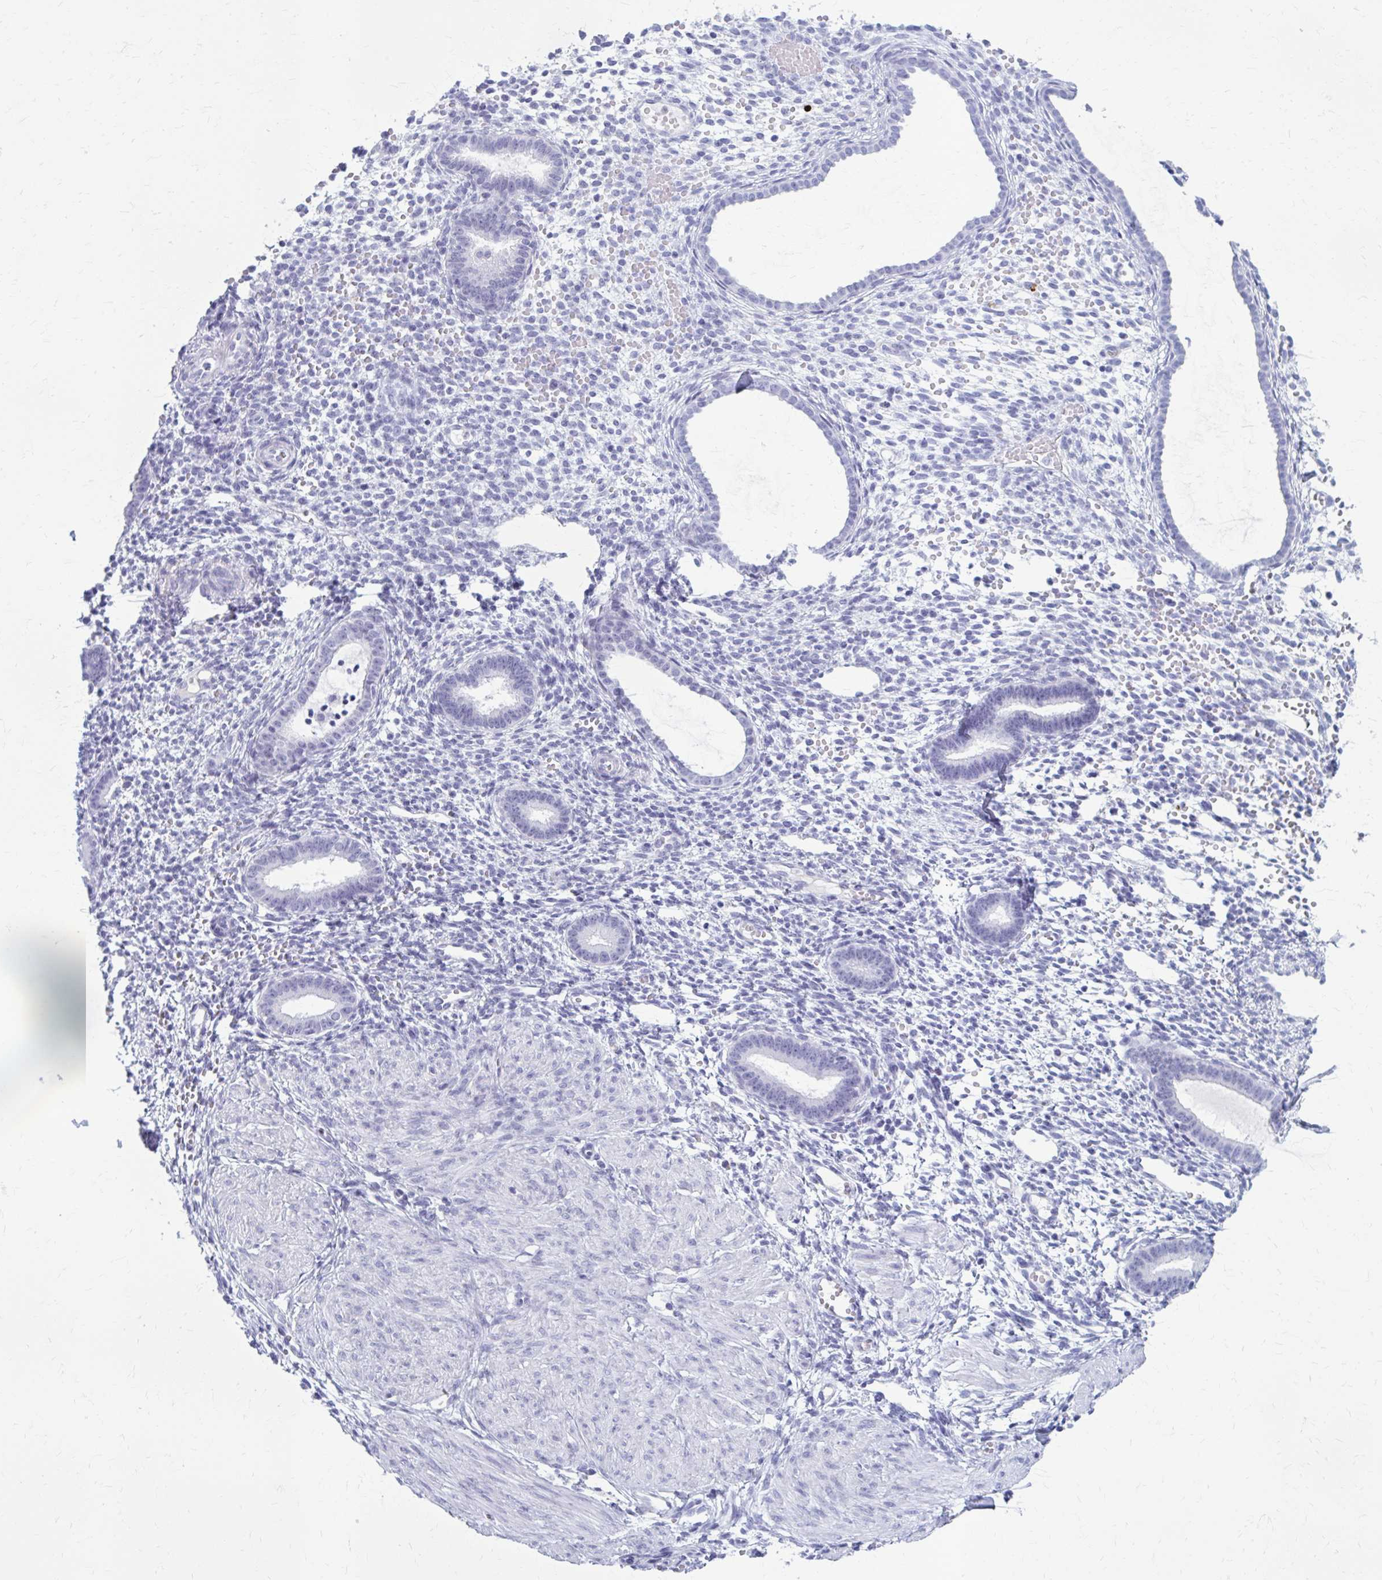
{"staining": {"intensity": "negative", "quantity": "none", "location": "none"}, "tissue": "endometrium", "cell_type": "Cells in endometrial stroma", "image_type": "normal", "snomed": [{"axis": "morphology", "description": "Normal tissue, NOS"}, {"axis": "topography", "description": "Endometrium"}], "caption": "The immunohistochemistry image has no significant positivity in cells in endometrial stroma of endometrium. (DAB (3,3'-diaminobenzidine) immunohistochemistry (IHC) visualized using brightfield microscopy, high magnification).", "gene": "ZDHHC7", "patient": {"sex": "female", "age": 36}}